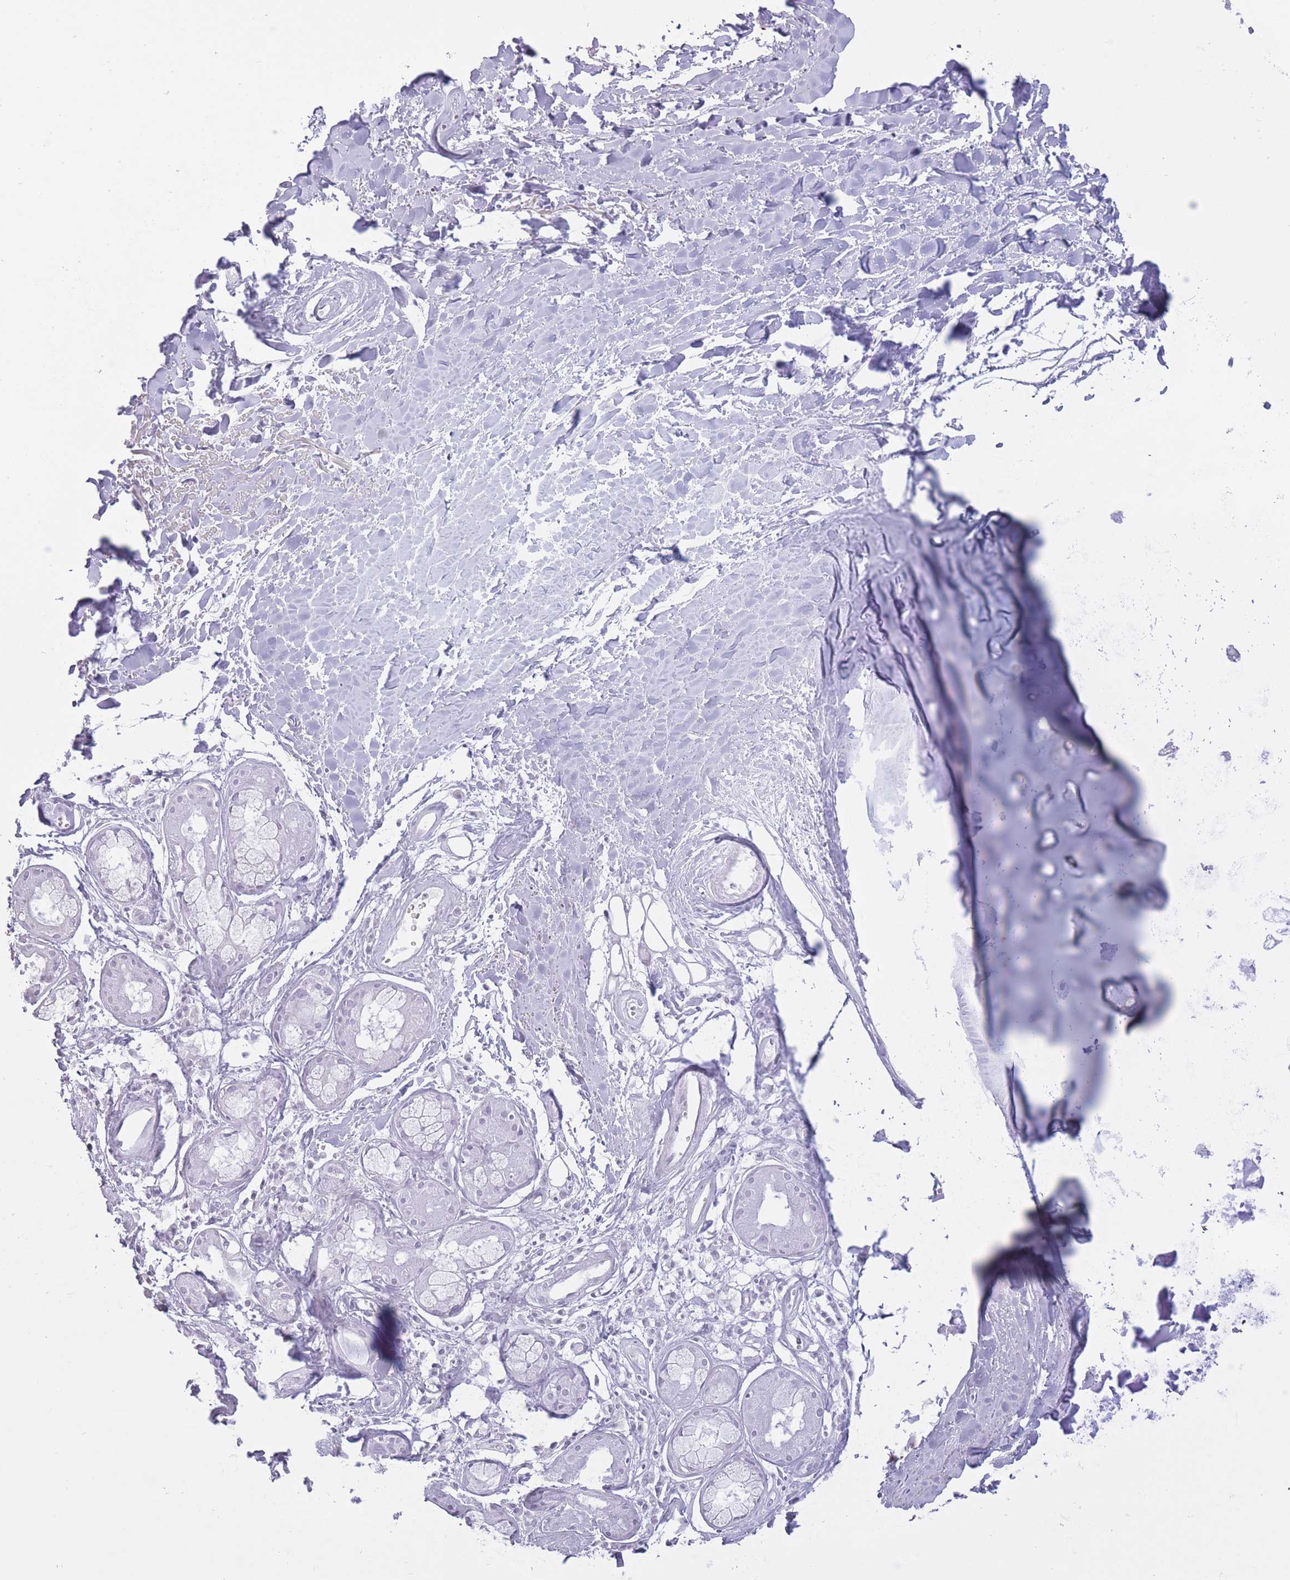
{"staining": {"intensity": "negative", "quantity": "none", "location": "none"}, "tissue": "adipose tissue", "cell_type": "Adipocytes", "image_type": "normal", "snomed": [{"axis": "morphology", "description": "Normal tissue, NOS"}, {"axis": "topography", "description": "Cartilage tissue"}], "caption": "Human adipose tissue stained for a protein using immunohistochemistry (IHC) reveals no positivity in adipocytes.", "gene": "AP3S1", "patient": {"sex": "male", "age": 57}}